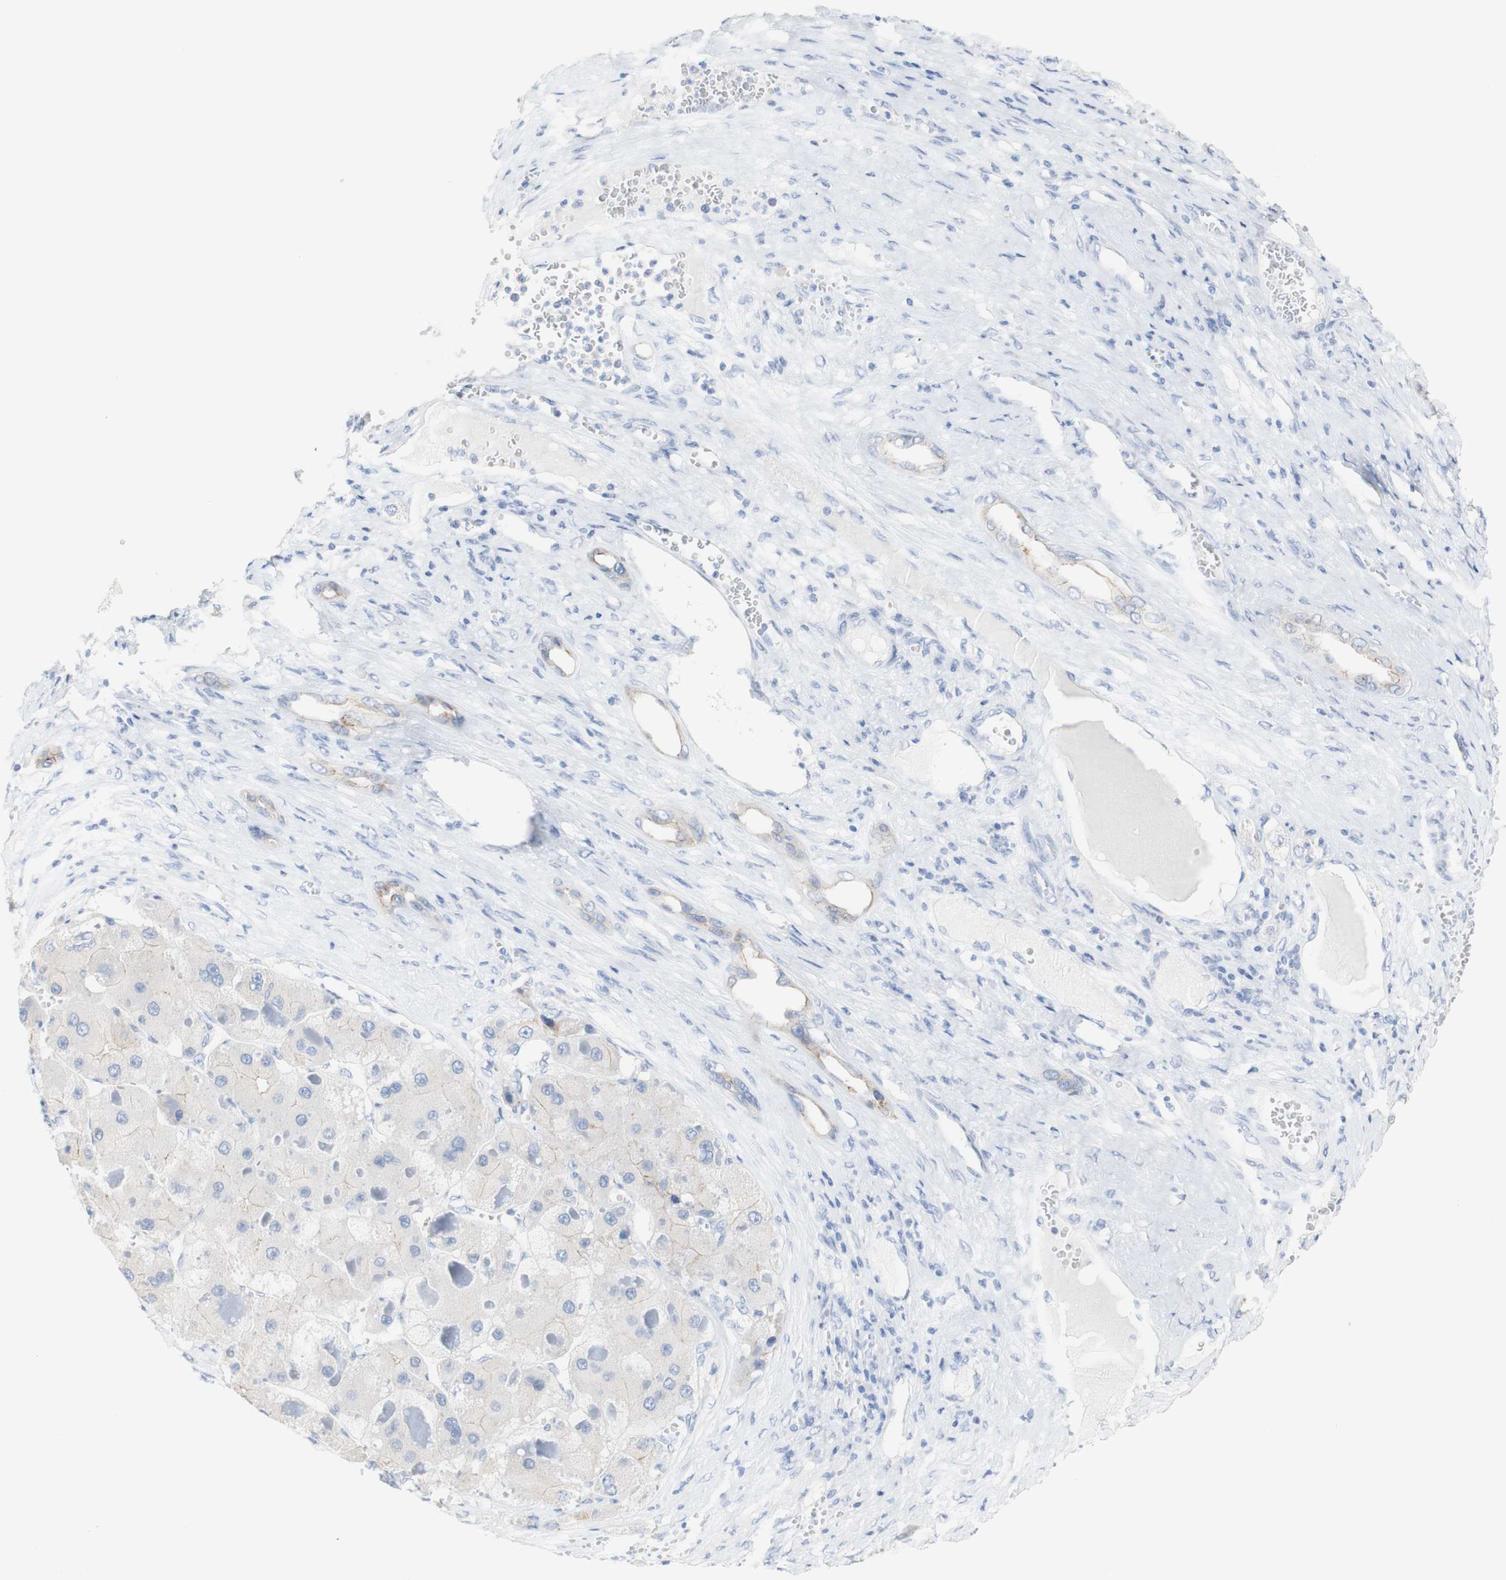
{"staining": {"intensity": "weak", "quantity": "25%-75%", "location": "cytoplasmic/membranous"}, "tissue": "liver cancer", "cell_type": "Tumor cells", "image_type": "cancer", "snomed": [{"axis": "morphology", "description": "Carcinoma, Hepatocellular, NOS"}, {"axis": "topography", "description": "Liver"}], "caption": "Tumor cells reveal low levels of weak cytoplasmic/membranous expression in about 25%-75% of cells in hepatocellular carcinoma (liver).", "gene": "DSC2", "patient": {"sex": "female", "age": 73}}